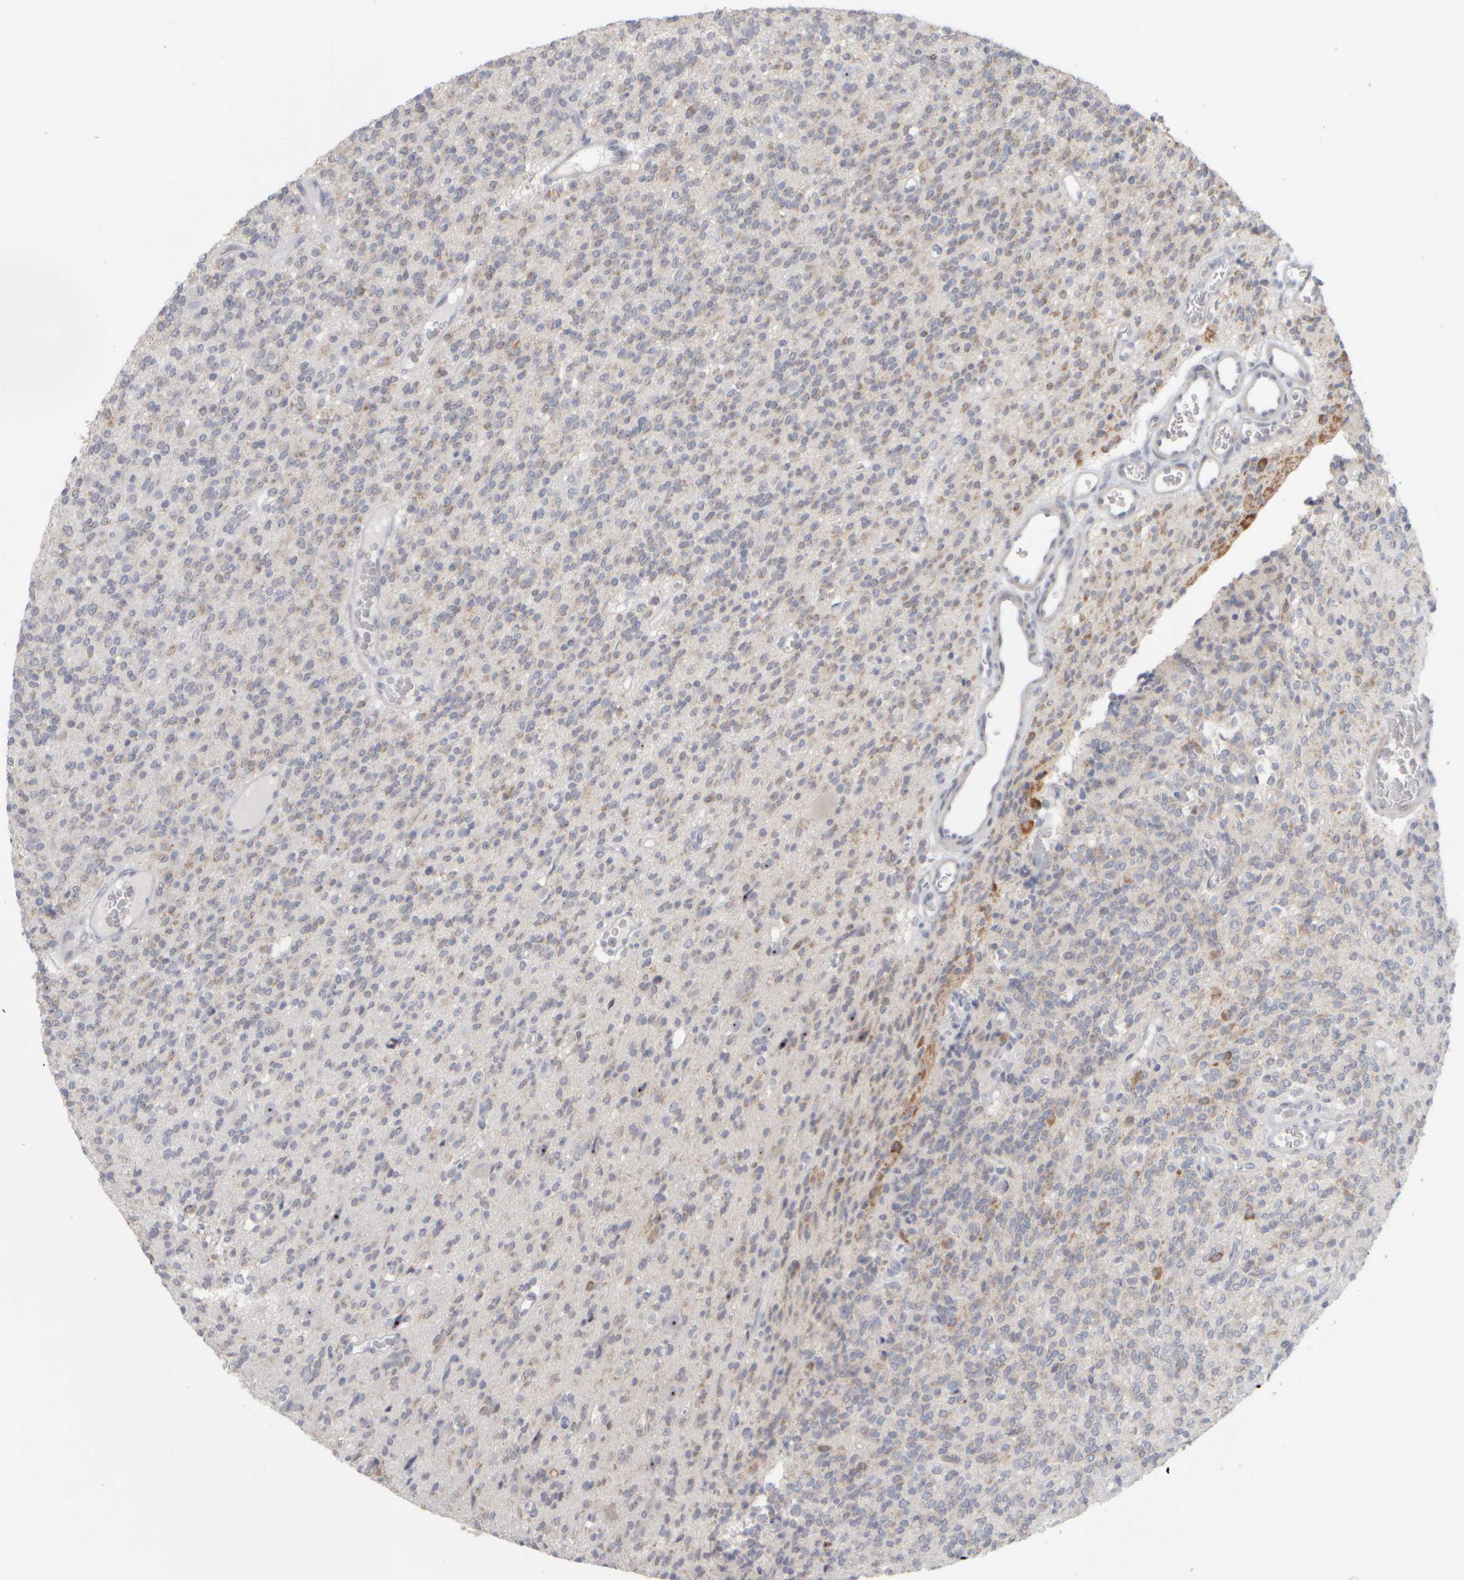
{"staining": {"intensity": "strong", "quantity": "<25%", "location": "nuclear"}, "tissue": "glioma", "cell_type": "Tumor cells", "image_type": "cancer", "snomed": [{"axis": "morphology", "description": "Glioma, malignant, High grade"}, {"axis": "topography", "description": "Brain"}], "caption": "Immunohistochemical staining of human glioma displays medium levels of strong nuclear protein staining in approximately <25% of tumor cells. The staining is performed using DAB brown chromogen to label protein expression. The nuclei are counter-stained blue using hematoxylin.", "gene": "DCXR", "patient": {"sex": "male", "age": 34}}